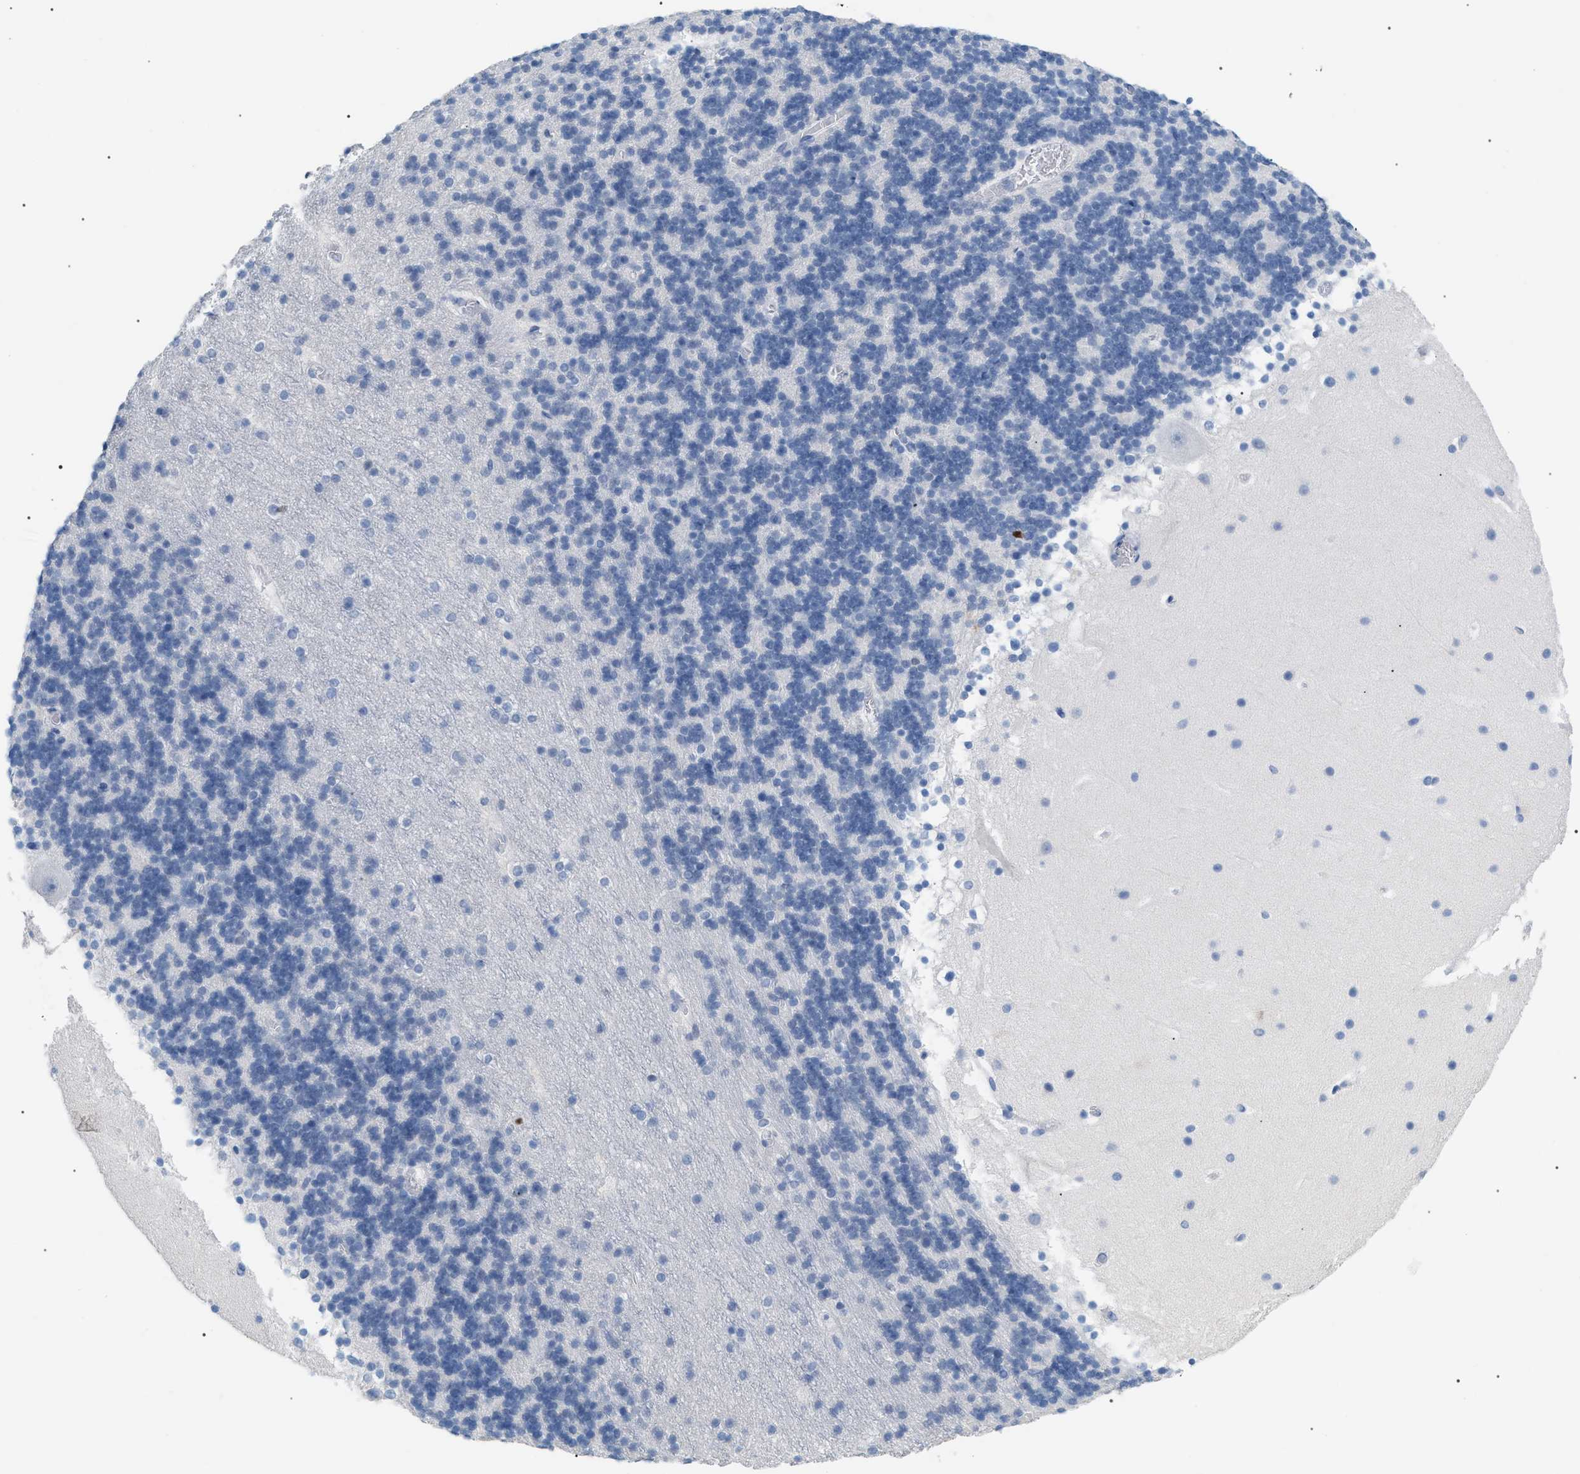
{"staining": {"intensity": "negative", "quantity": "none", "location": "none"}, "tissue": "cerebellum", "cell_type": "Cells in granular layer", "image_type": "normal", "snomed": [{"axis": "morphology", "description": "Normal tissue, NOS"}, {"axis": "topography", "description": "Cerebellum"}], "caption": "Cells in granular layer are negative for protein expression in normal human cerebellum. Brightfield microscopy of IHC stained with DAB (3,3'-diaminobenzidine) (brown) and hematoxylin (blue), captured at high magnification.", "gene": "MCM7", "patient": {"sex": "male", "age": 45}}